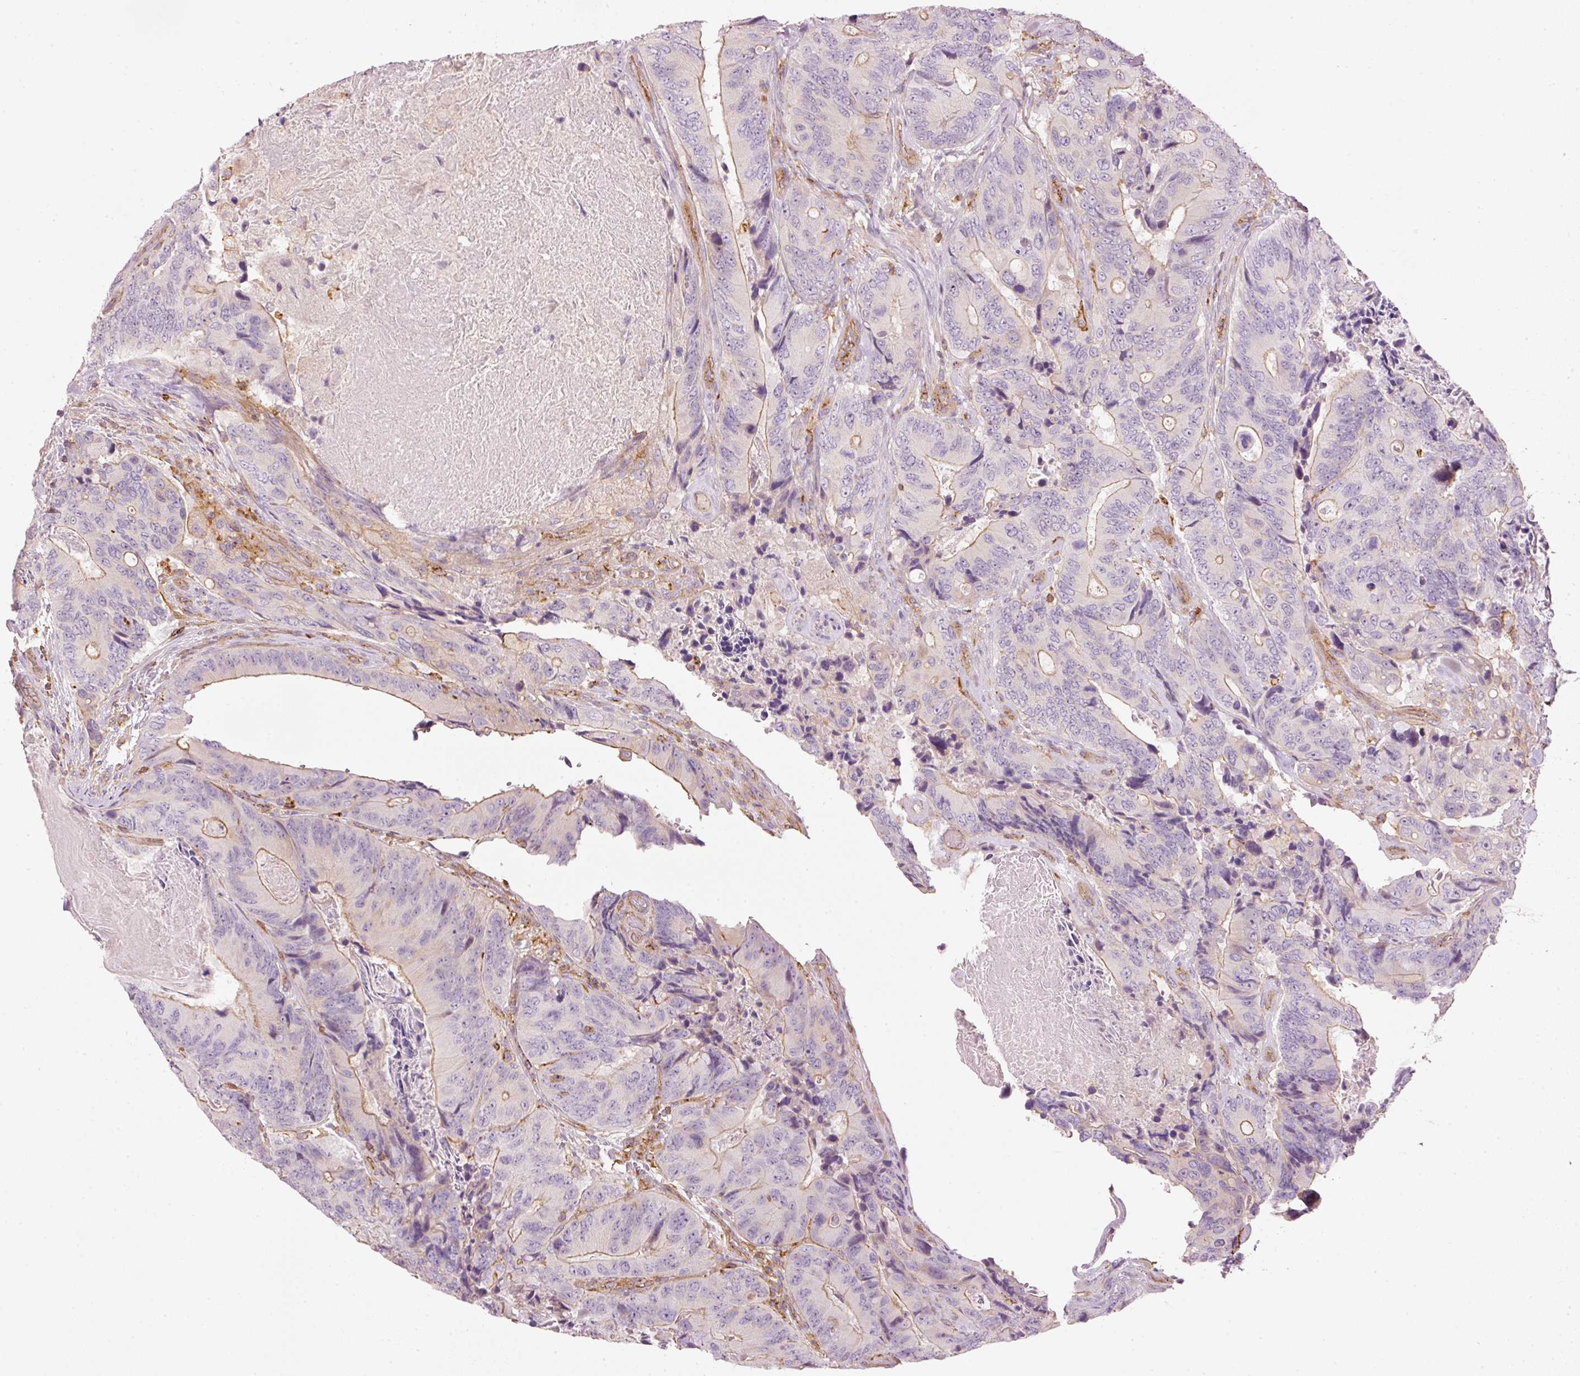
{"staining": {"intensity": "moderate", "quantity": "<25%", "location": "cytoplasmic/membranous"}, "tissue": "colorectal cancer", "cell_type": "Tumor cells", "image_type": "cancer", "snomed": [{"axis": "morphology", "description": "Adenocarcinoma, NOS"}, {"axis": "topography", "description": "Colon"}], "caption": "A brown stain shows moderate cytoplasmic/membranous positivity of a protein in human colorectal cancer (adenocarcinoma) tumor cells. (IHC, brightfield microscopy, high magnification).", "gene": "SIPA1", "patient": {"sex": "male", "age": 84}}